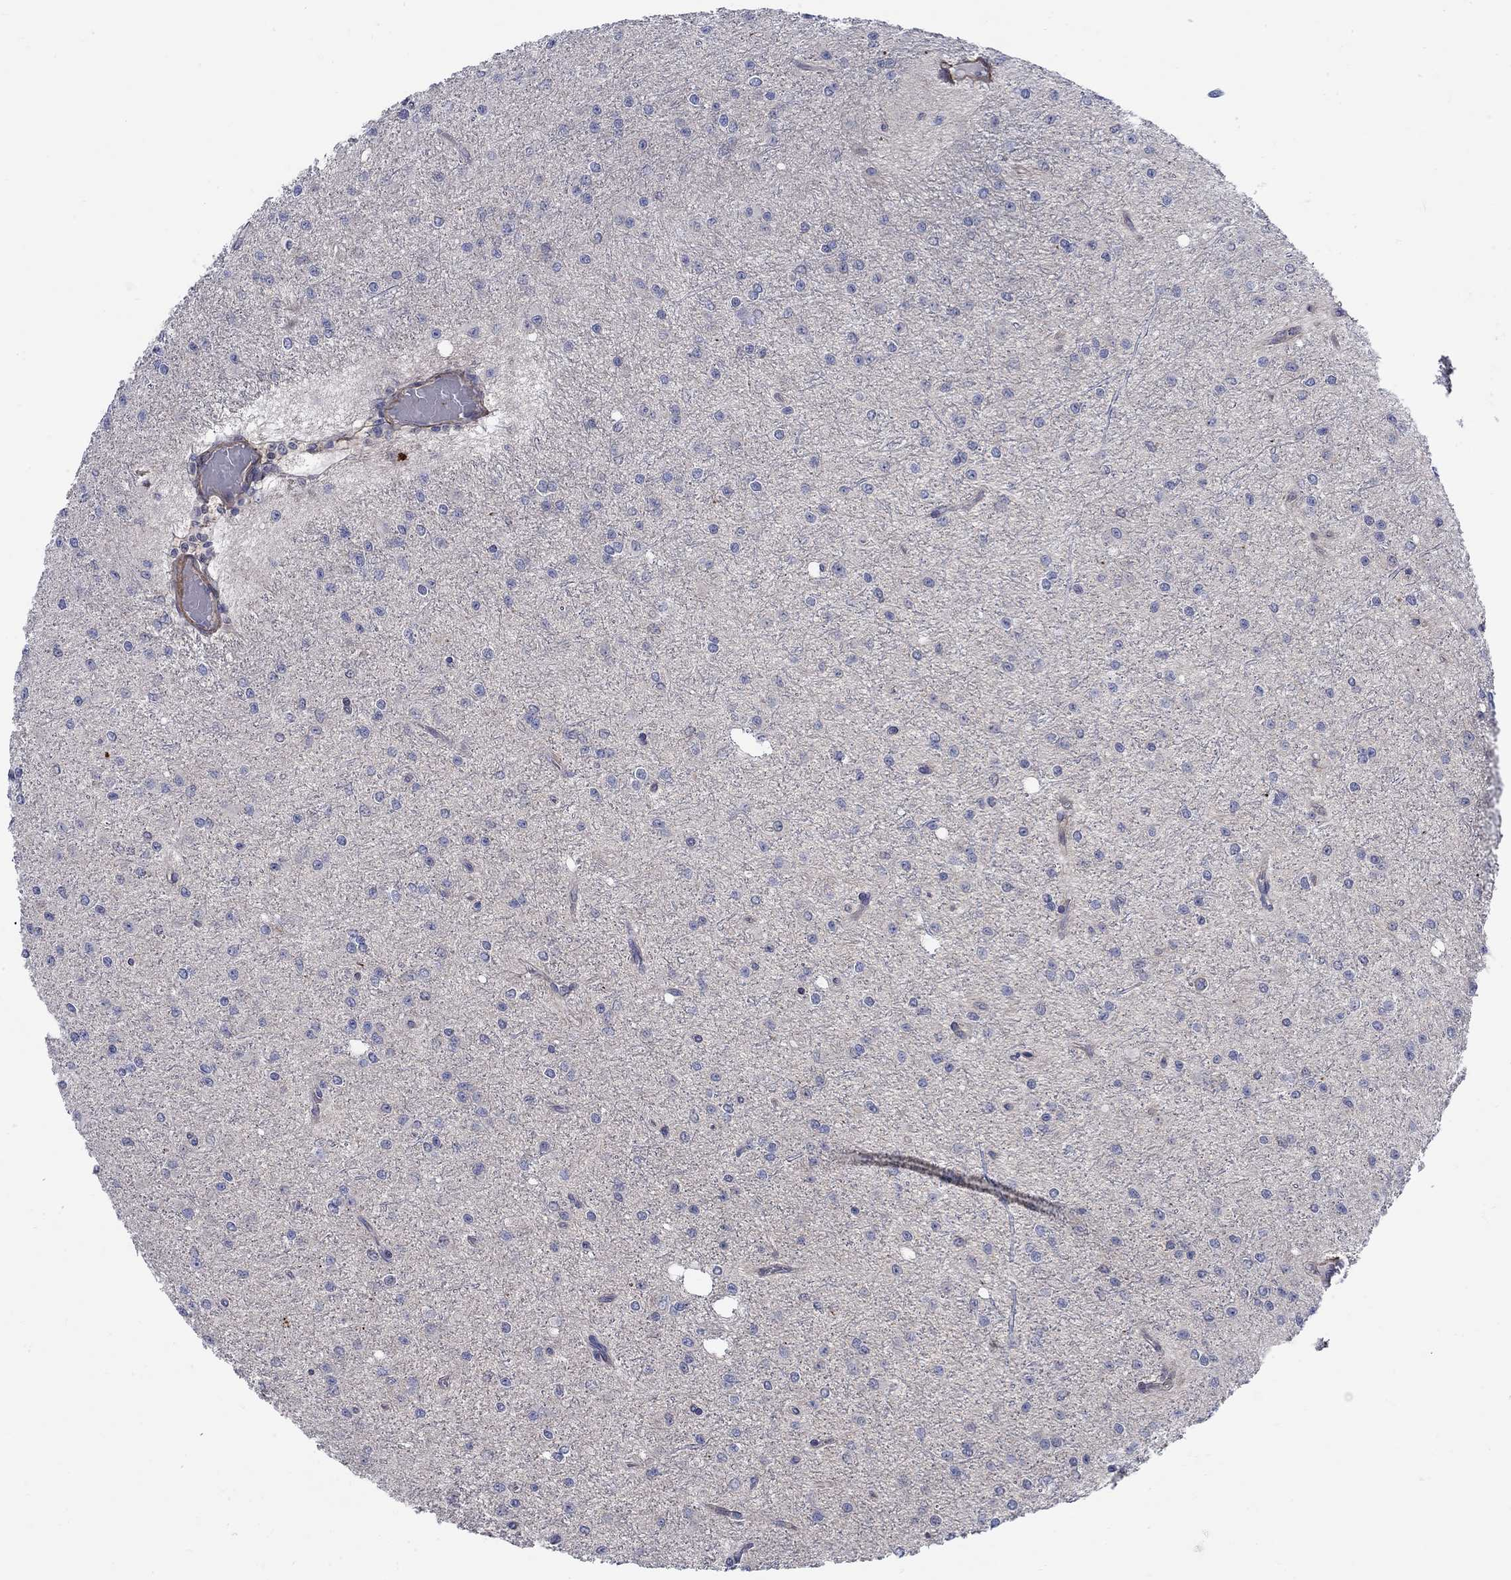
{"staining": {"intensity": "negative", "quantity": "none", "location": "none"}, "tissue": "glioma", "cell_type": "Tumor cells", "image_type": "cancer", "snomed": [{"axis": "morphology", "description": "Glioma, malignant, Low grade"}, {"axis": "topography", "description": "Brain"}], "caption": "Tumor cells are negative for protein expression in human malignant glioma (low-grade).", "gene": "SCN7A", "patient": {"sex": "male", "age": 27}}